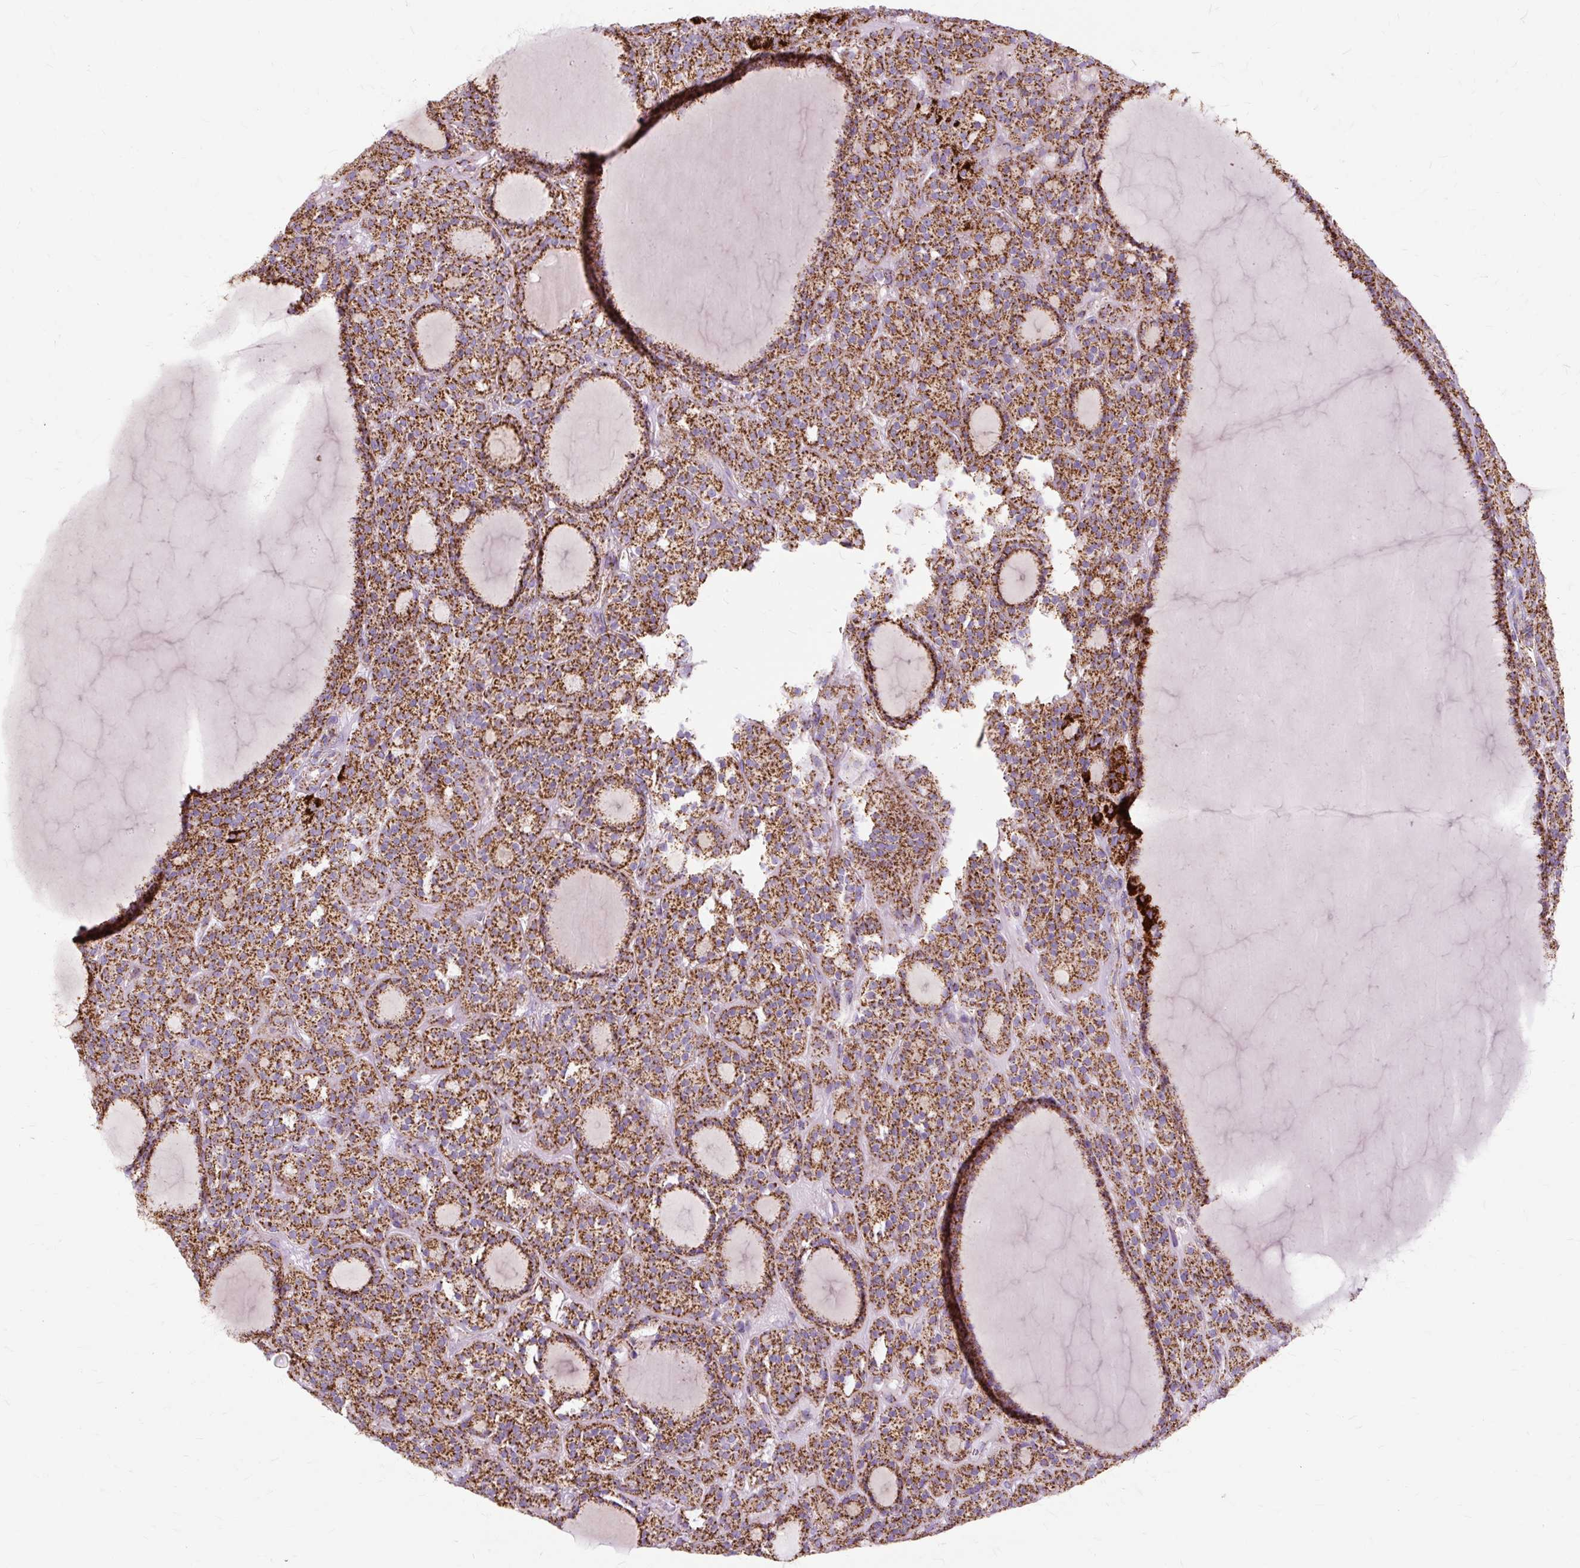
{"staining": {"intensity": "strong", "quantity": ">75%", "location": "cytoplasmic/membranous"}, "tissue": "thyroid cancer", "cell_type": "Tumor cells", "image_type": "cancer", "snomed": [{"axis": "morphology", "description": "Follicular adenoma carcinoma, NOS"}, {"axis": "topography", "description": "Thyroid gland"}], "caption": "Follicular adenoma carcinoma (thyroid) was stained to show a protein in brown. There is high levels of strong cytoplasmic/membranous positivity in about >75% of tumor cells.", "gene": "DLAT", "patient": {"sex": "female", "age": 63}}